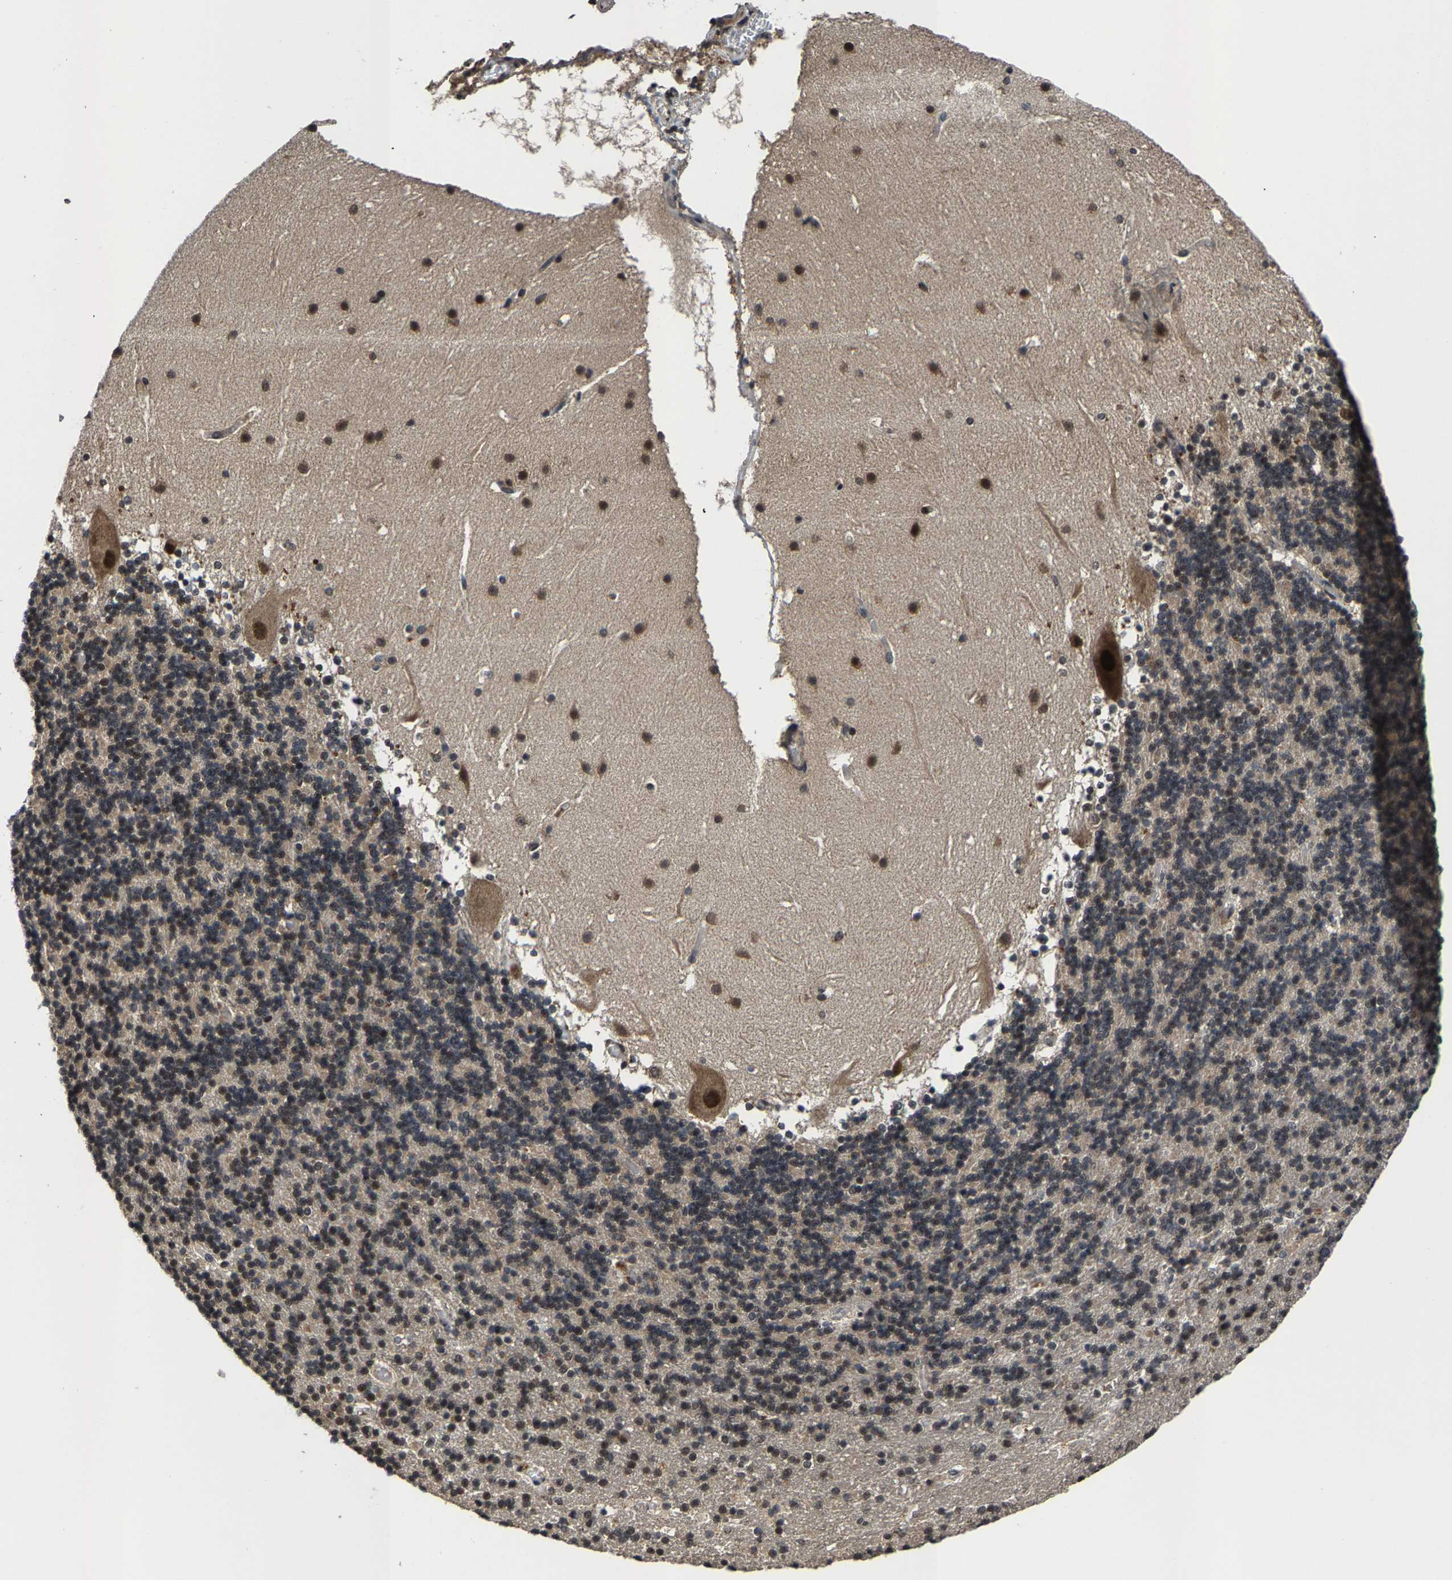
{"staining": {"intensity": "moderate", "quantity": "25%-75%", "location": "nuclear"}, "tissue": "cerebellum", "cell_type": "Cells in granular layer", "image_type": "normal", "snomed": [{"axis": "morphology", "description": "Normal tissue, NOS"}, {"axis": "topography", "description": "Cerebellum"}], "caption": "DAB immunohistochemical staining of unremarkable human cerebellum shows moderate nuclear protein staining in approximately 25%-75% of cells in granular layer.", "gene": "HUWE1", "patient": {"sex": "male", "age": 45}}